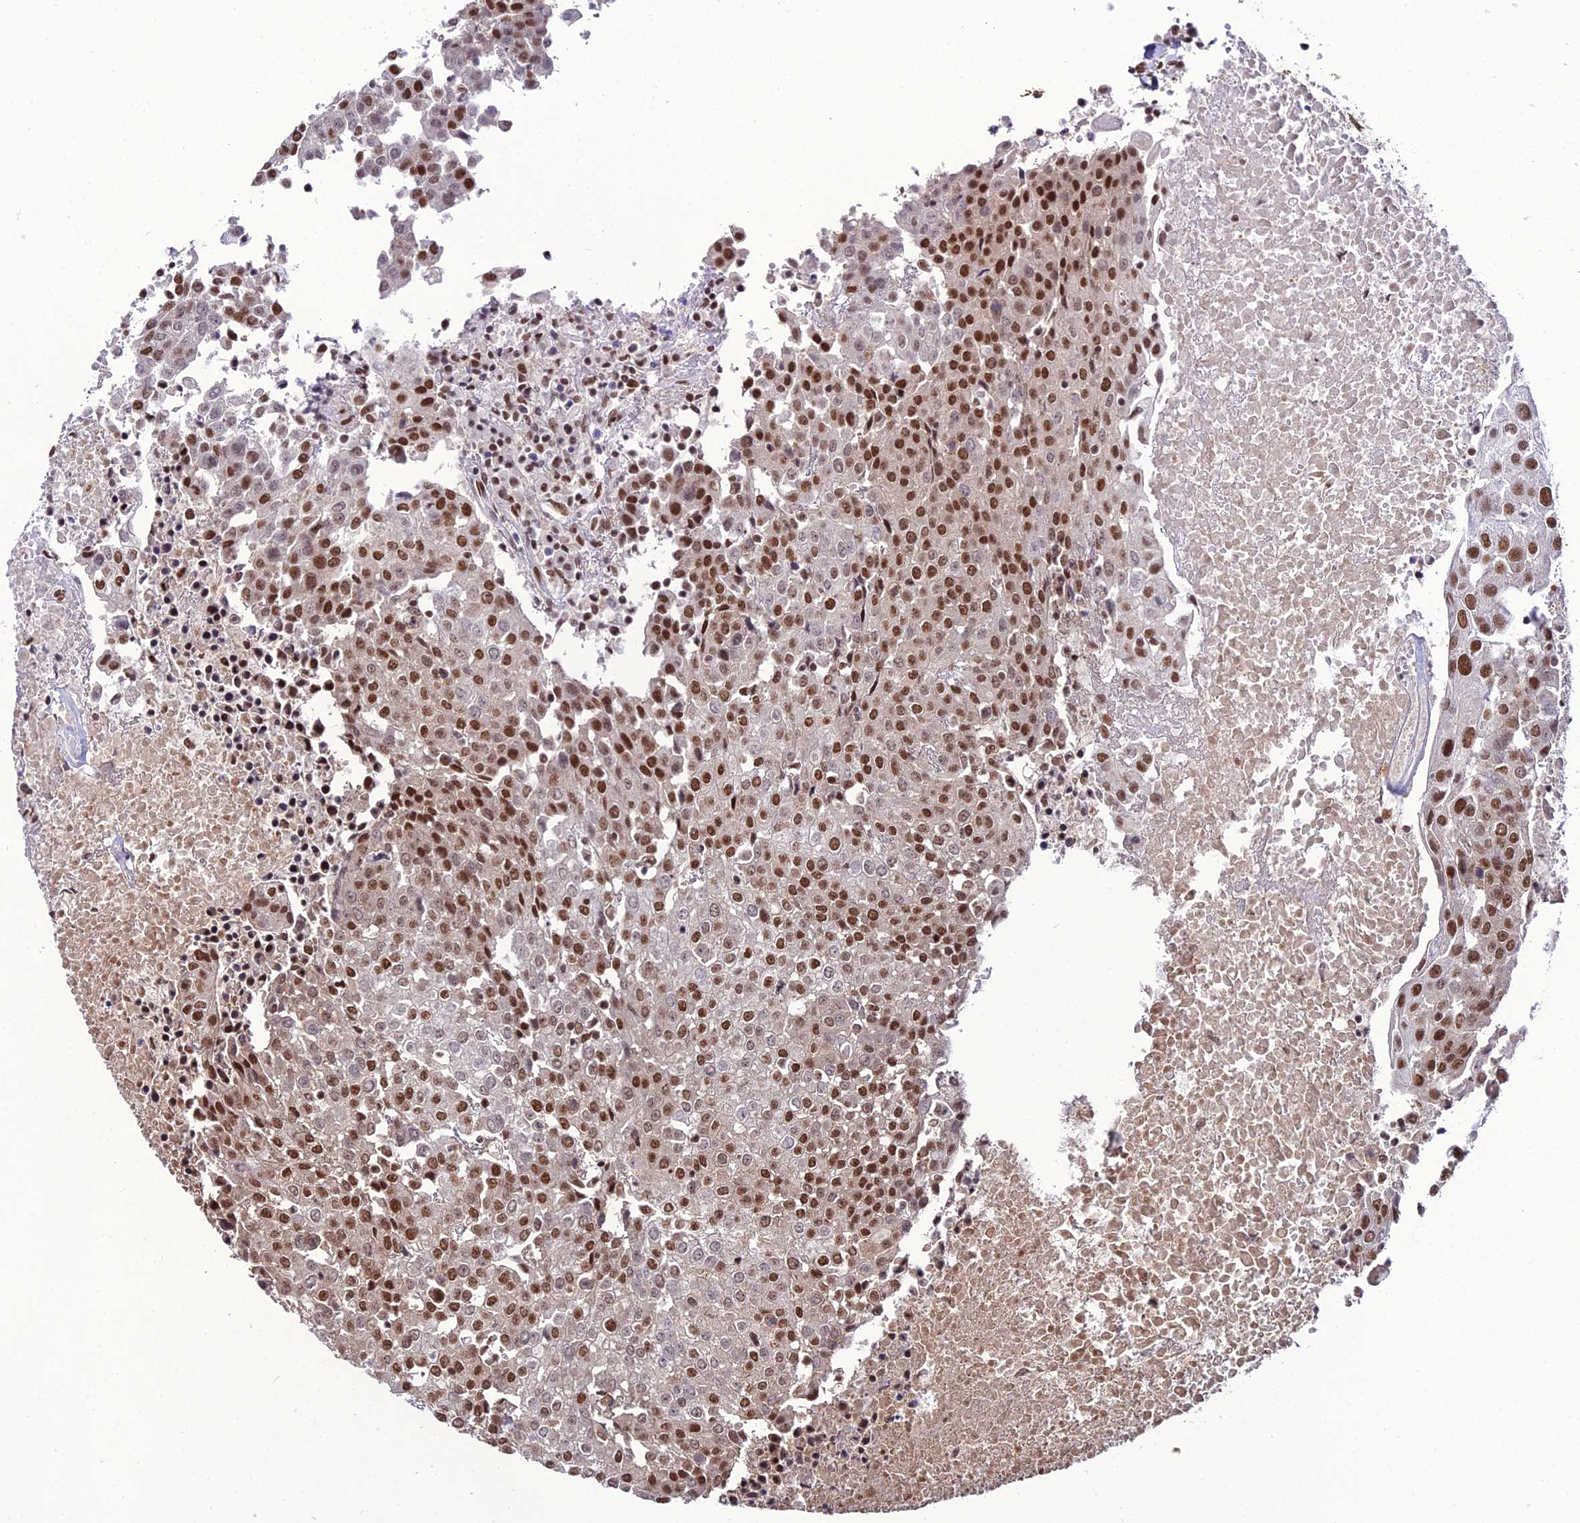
{"staining": {"intensity": "strong", "quantity": "25%-75%", "location": "nuclear"}, "tissue": "urothelial cancer", "cell_type": "Tumor cells", "image_type": "cancer", "snomed": [{"axis": "morphology", "description": "Urothelial carcinoma, High grade"}, {"axis": "topography", "description": "Urinary bladder"}], "caption": "About 25%-75% of tumor cells in human high-grade urothelial carcinoma demonstrate strong nuclear protein positivity as visualized by brown immunohistochemical staining.", "gene": "RBM12", "patient": {"sex": "female", "age": 85}}